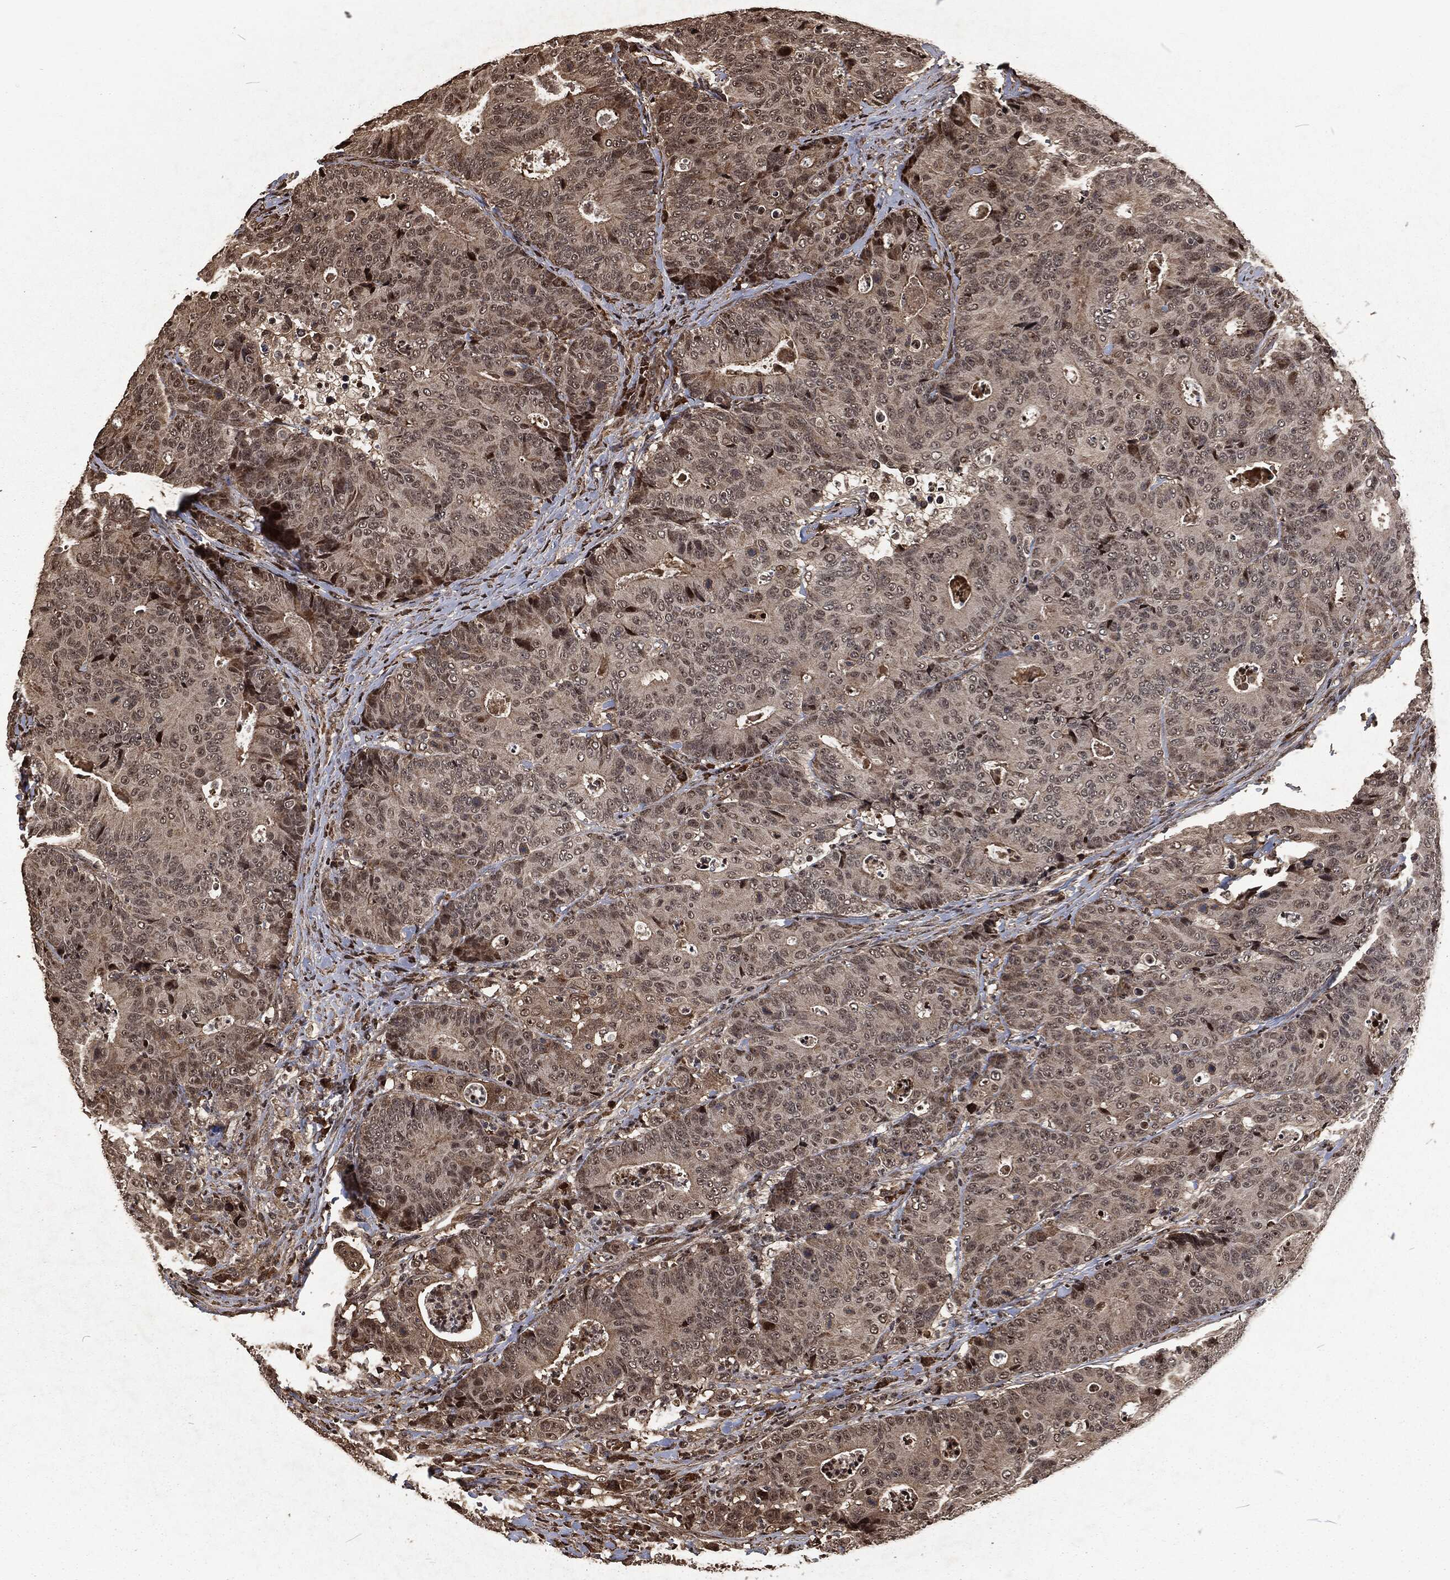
{"staining": {"intensity": "moderate", "quantity": "<25%", "location": "cytoplasmic/membranous"}, "tissue": "colorectal cancer", "cell_type": "Tumor cells", "image_type": "cancer", "snomed": [{"axis": "morphology", "description": "Adenocarcinoma, NOS"}, {"axis": "topography", "description": "Colon"}], "caption": "Immunohistochemical staining of colorectal cancer exhibits moderate cytoplasmic/membranous protein expression in approximately <25% of tumor cells.", "gene": "SNAI1", "patient": {"sex": "male", "age": 70}}